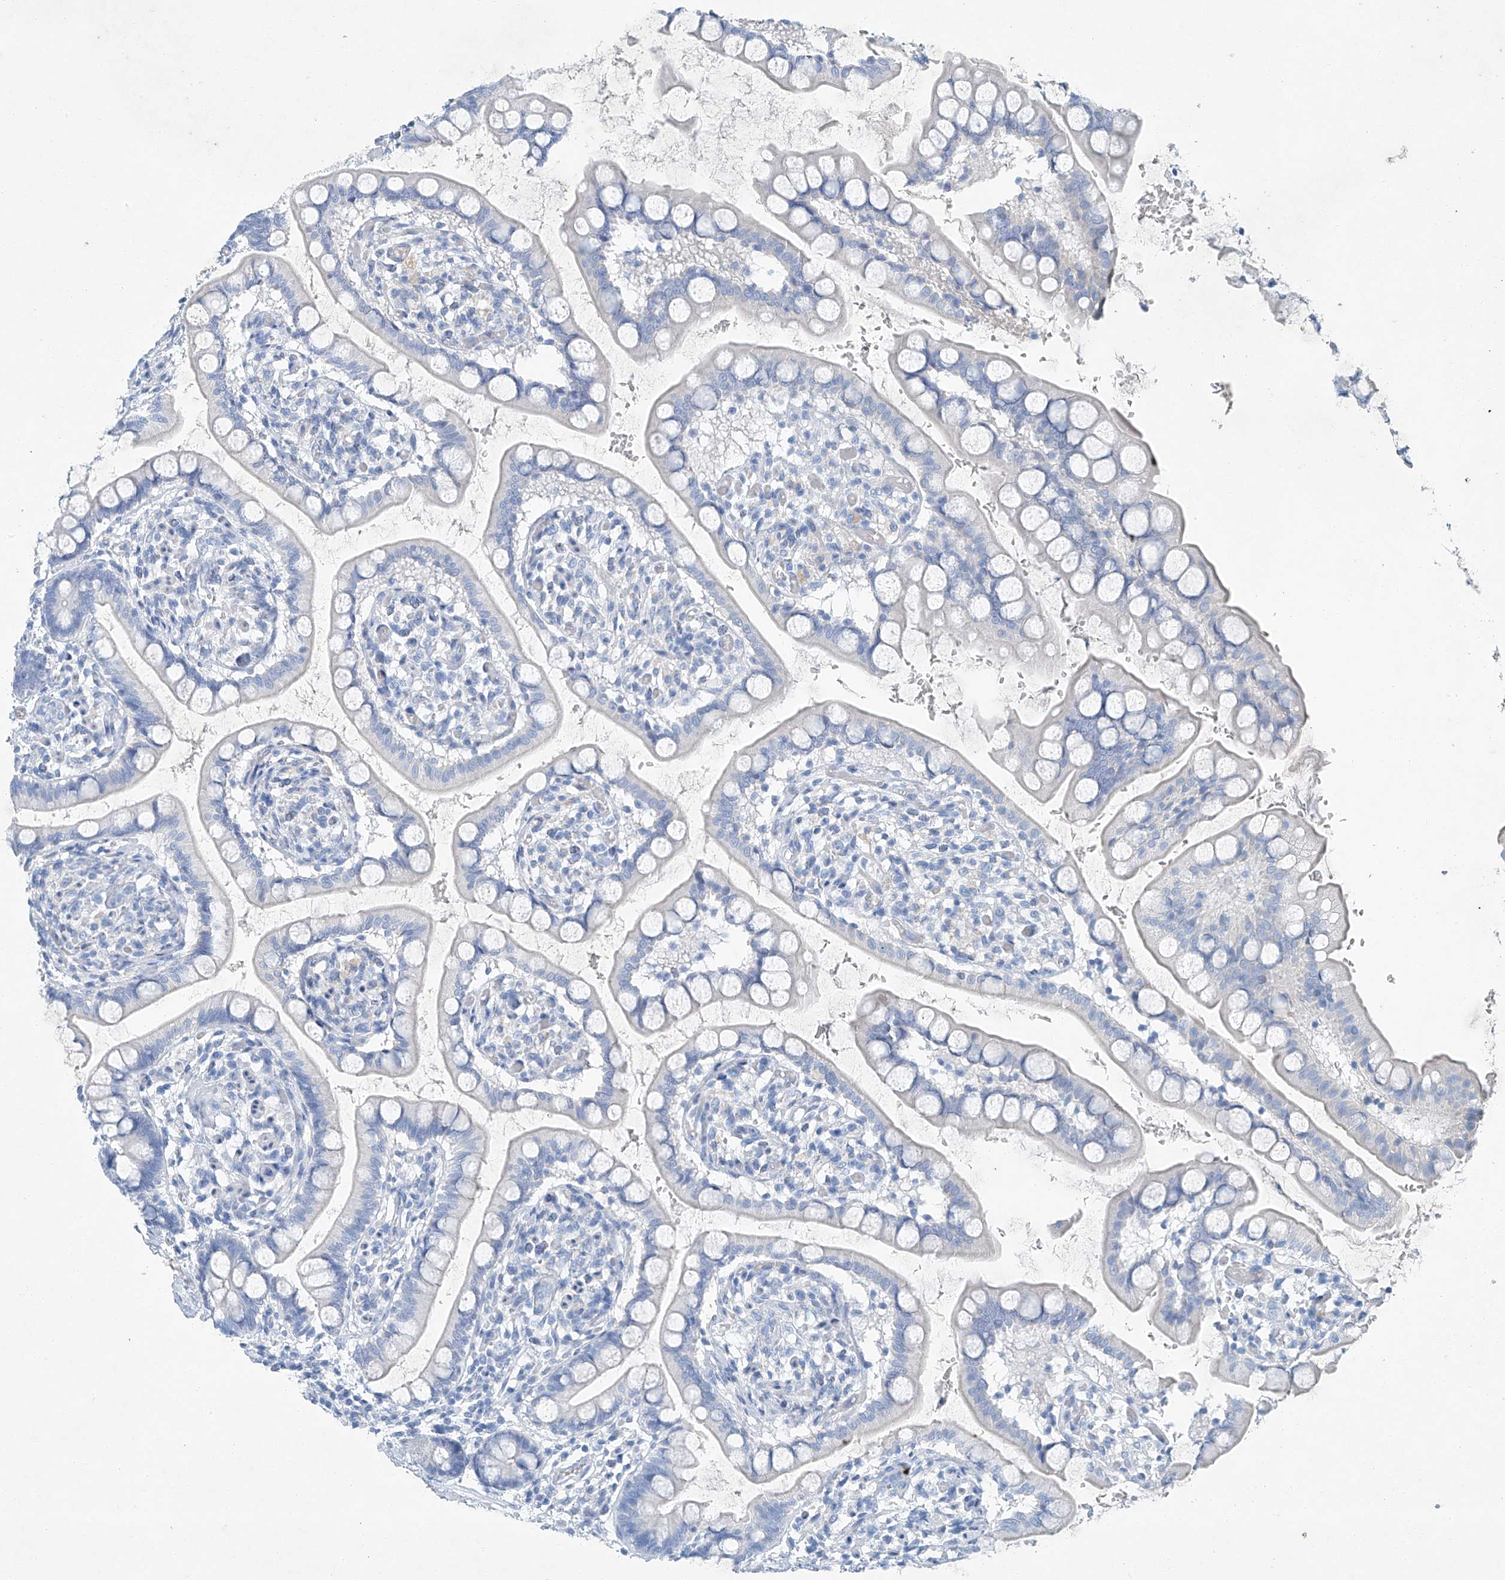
{"staining": {"intensity": "negative", "quantity": "none", "location": "none"}, "tissue": "small intestine", "cell_type": "Glandular cells", "image_type": "normal", "snomed": [{"axis": "morphology", "description": "Normal tissue, NOS"}, {"axis": "topography", "description": "Small intestine"}], "caption": "Immunohistochemistry (IHC) of benign small intestine shows no staining in glandular cells. Brightfield microscopy of IHC stained with DAB (3,3'-diaminobenzidine) (brown) and hematoxylin (blue), captured at high magnification.", "gene": "C1orf87", "patient": {"sex": "male", "age": 52}}